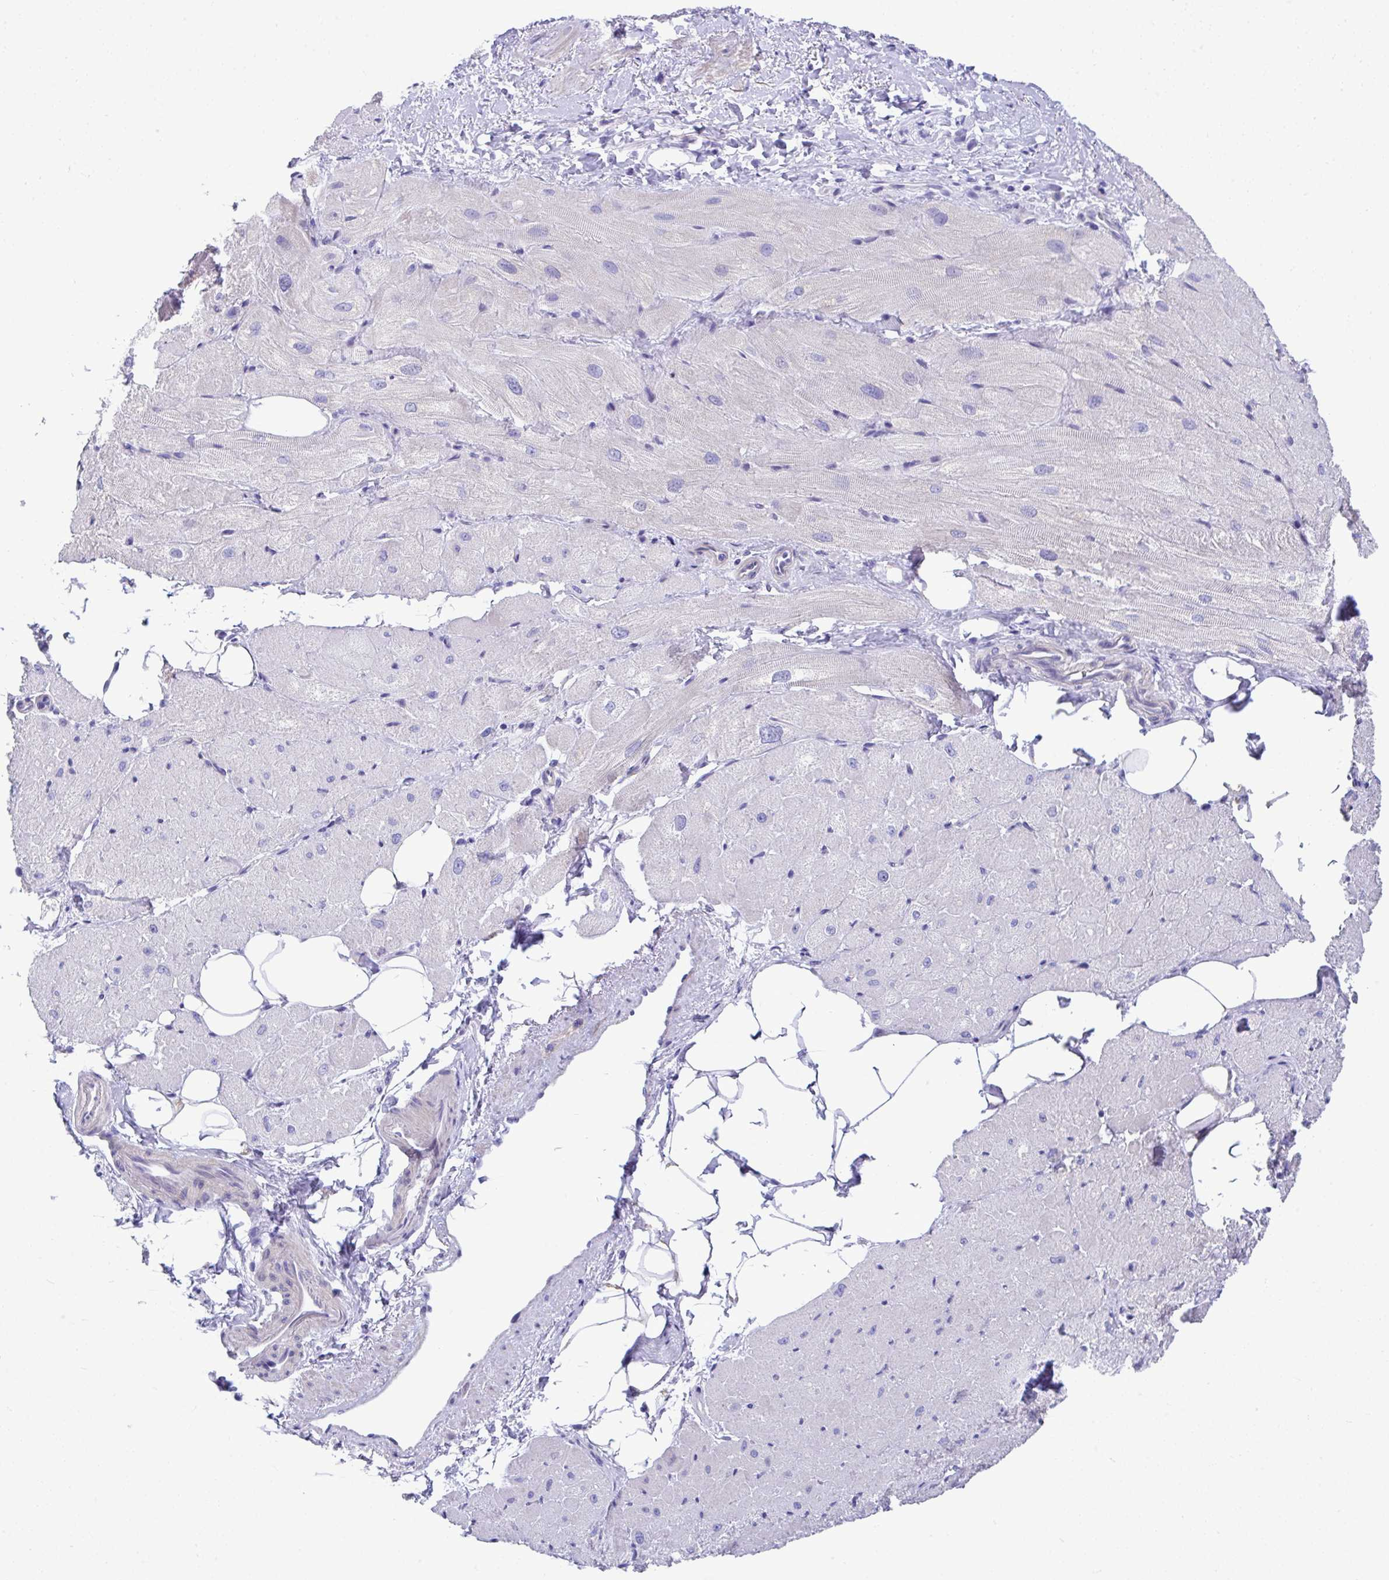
{"staining": {"intensity": "negative", "quantity": "none", "location": "none"}, "tissue": "heart muscle", "cell_type": "Cardiomyocytes", "image_type": "normal", "snomed": [{"axis": "morphology", "description": "Normal tissue, NOS"}, {"axis": "topography", "description": "Heart"}], "caption": "A high-resolution image shows immunohistochemistry (IHC) staining of benign heart muscle, which reveals no significant staining in cardiomyocytes.", "gene": "ISL1", "patient": {"sex": "male", "age": 62}}